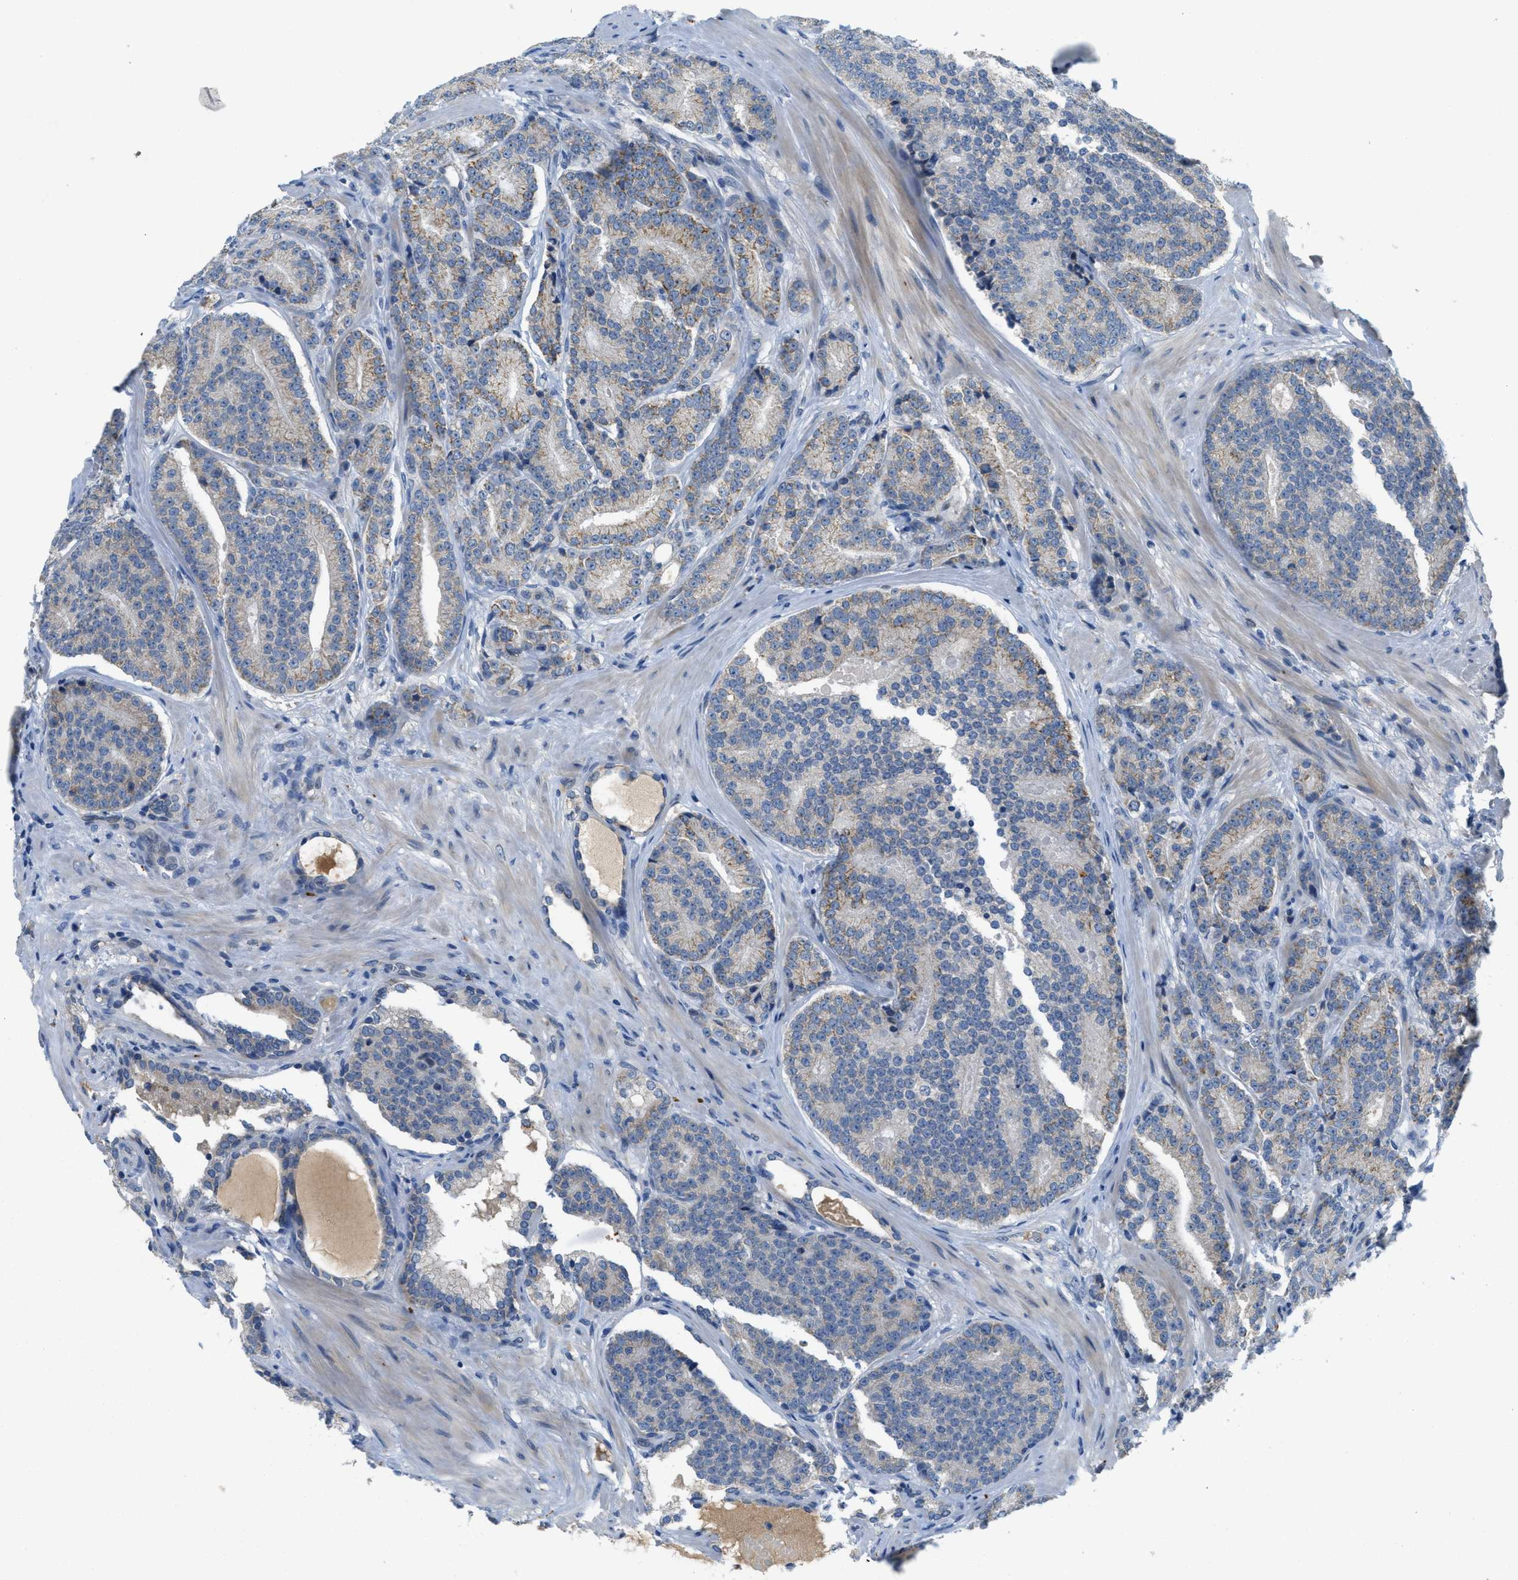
{"staining": {"intensity": "weak", "quantity": "<25%", "location": "cytoplasmic/membranous"}, "tissue": "prostate cancer", "cell_type": "Tumor cells", "image_type": "cancer", "snomed": [{"axis": "morphology", "description": "Adenocarcinoma, High grade"}, {"axis": "topography", "description": "Prostate"}], "caption": "Immunohistochemical staining of human prostate cancer (adenocarcinoma (high-grade)) exhibits no significant staining in tumor cells.", "gene": "PNKD", "patient": {"sex": "male", "age": 61}}